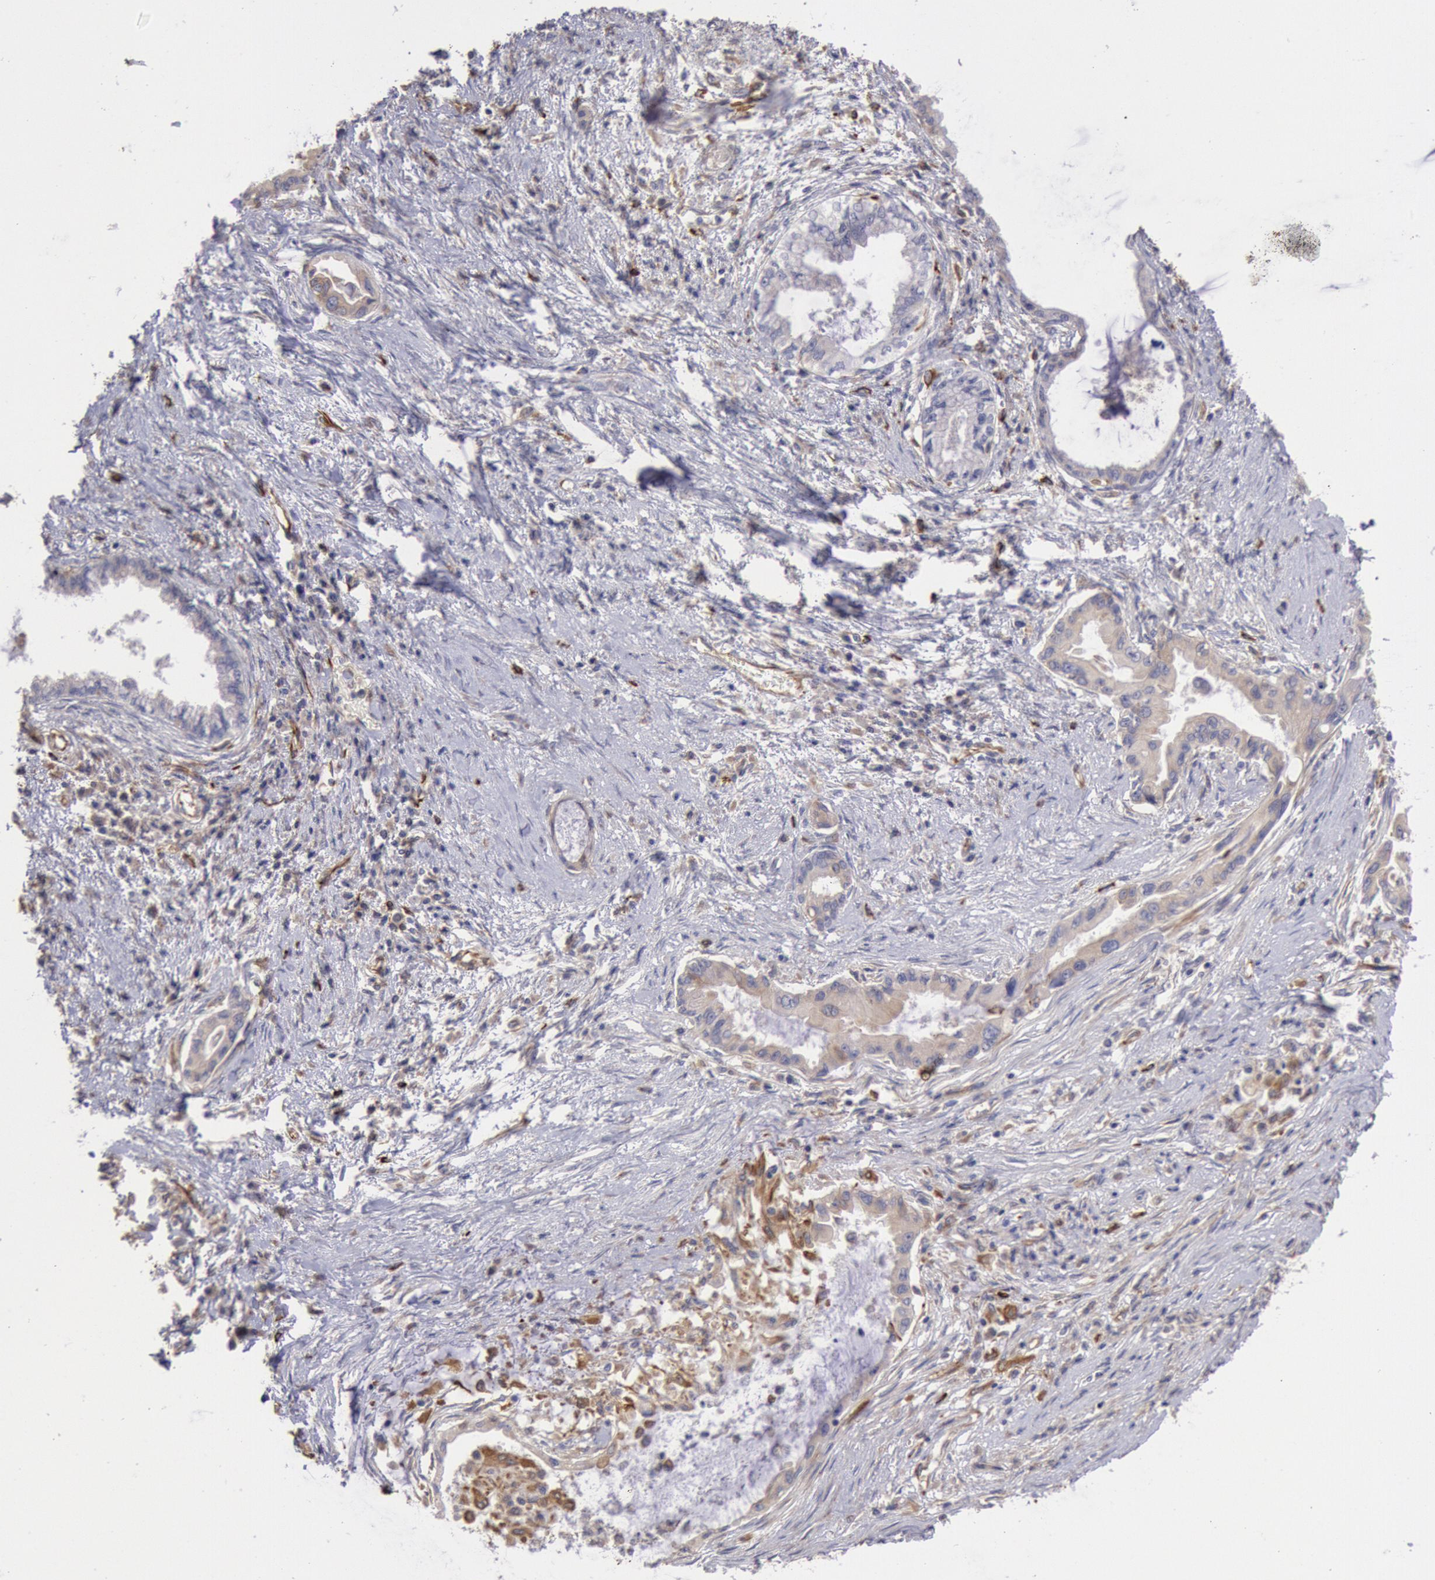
{"staining": {"intensity": "weak", "quantity": "25%-75%", "location": "cytoplasmic/membranous"}, "tissue": "pancreatic cancer", "cell_type": "Tumor cells", "image_type": "cancer", "snomed": [{"axis": "morphology", "description": "Adenocarcinoma, NOS"}, {"axis": "topography", "description": "Pancreas"}], "caption": "A brown stain highlights weak cytoplasmic/membranous staining of a protein in human adenocarcinoma (pancreatic) tumor cells. The staining was performed using DAB (3,3'-diaminobenzidine), with brown indicating positive protein expression. Nuclei are stained blue with hematoxylin.", "gene": "RNF139", "patient": {"sex": "female", "age": 64}}